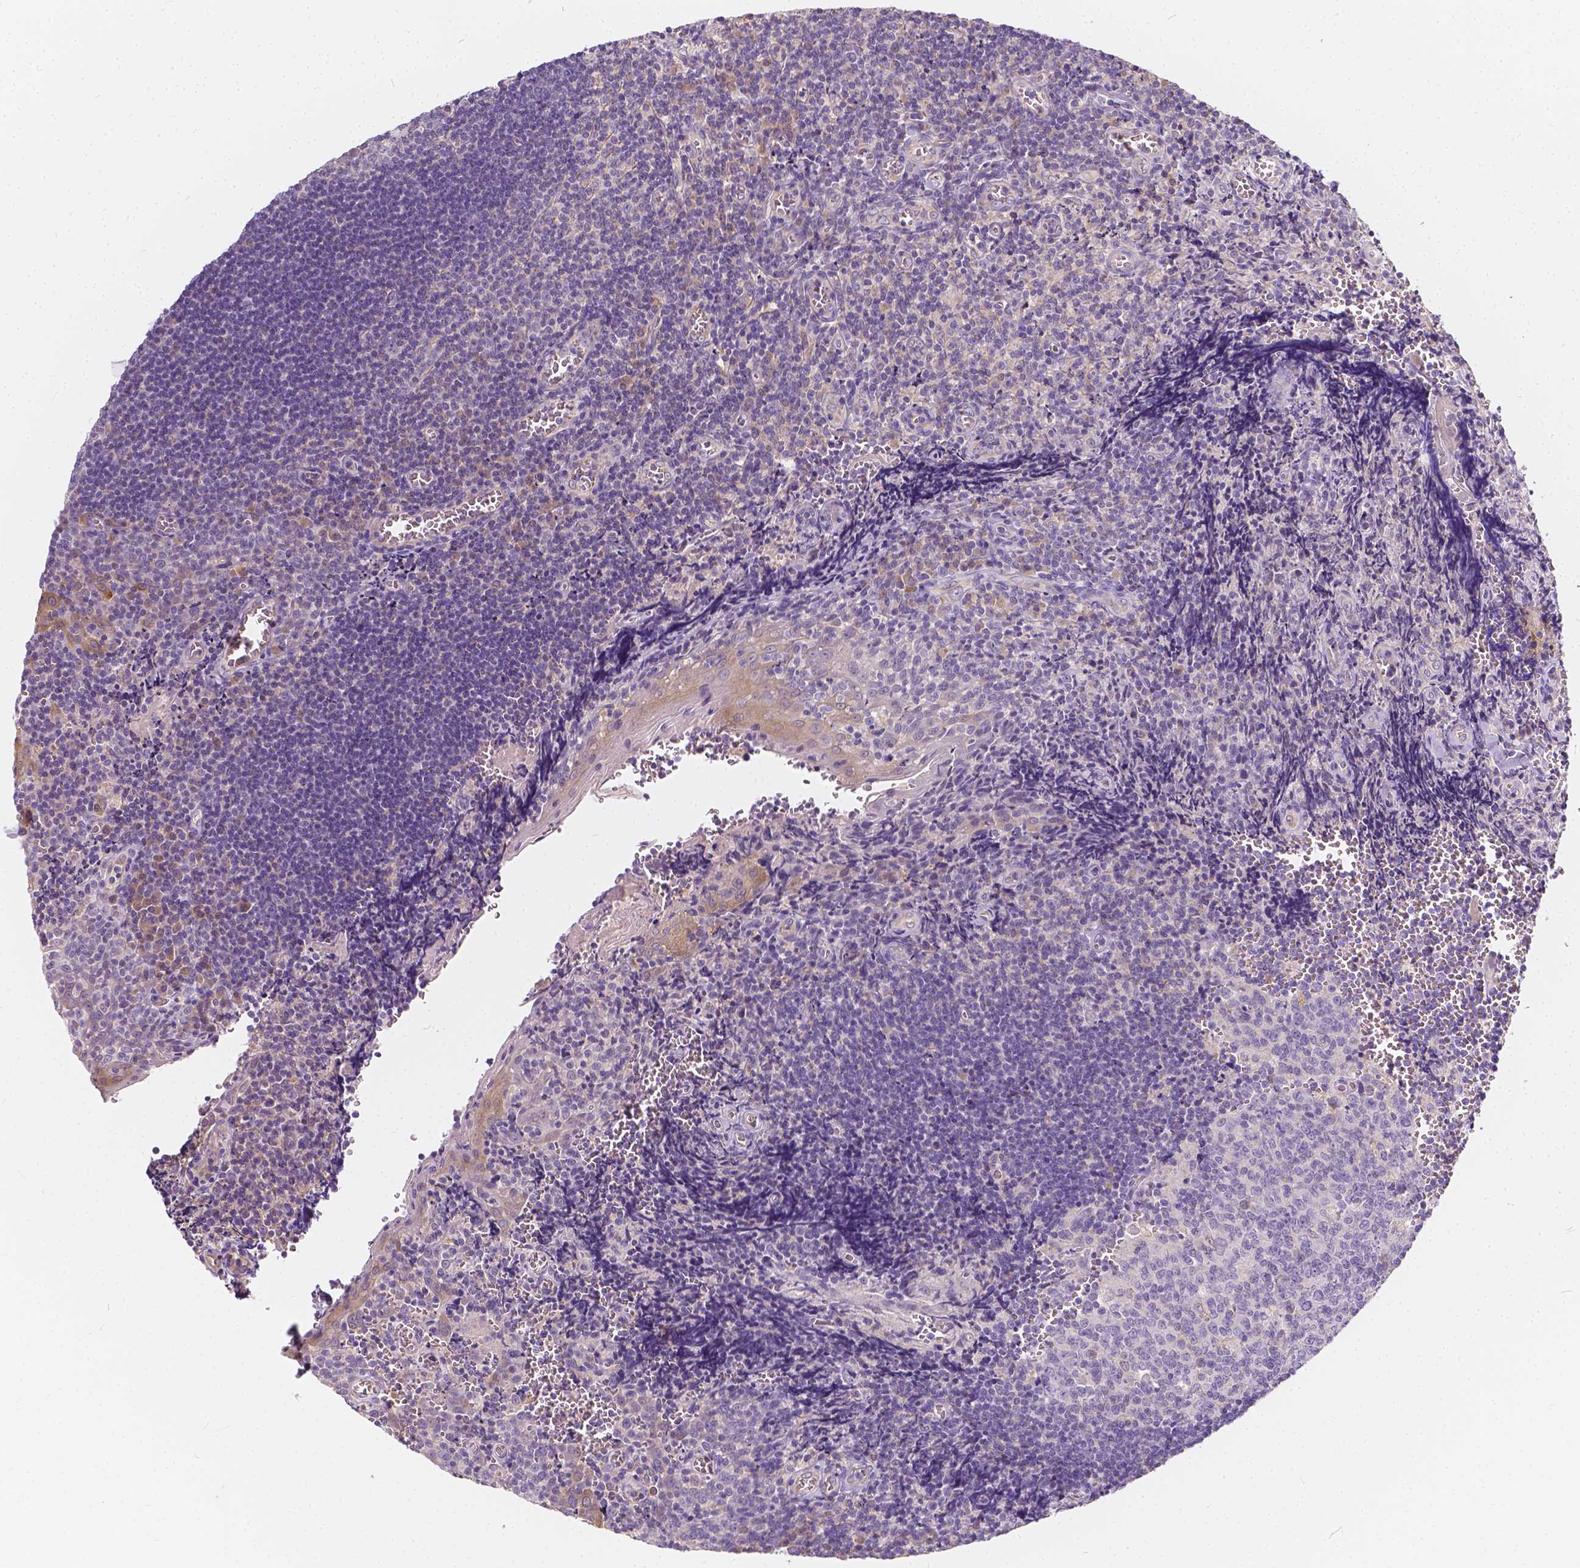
{"staining": {"intensity": "negative", "quantity": "none", "location": "none"}, "tissue": "tonsil", "cell_type": "Germinal center cells", "image_type": "normal", "snomed": [{"axis": "morphology", "description": "Normal tissue, NOS"}, {"axis": "morphology", "description": "Inflammation, NOS"}, {"axis": "topography", "description": "Tonsil"}], "caption": "Immunohistochemistry (IHC) of normal human tonsil reveals no expression in germinal center cells. (DAB IHC visualized using brightfield microscopy, high magnification).", "gene": "KIAA0513", "patient": {"sex": "female", "age": 31}}